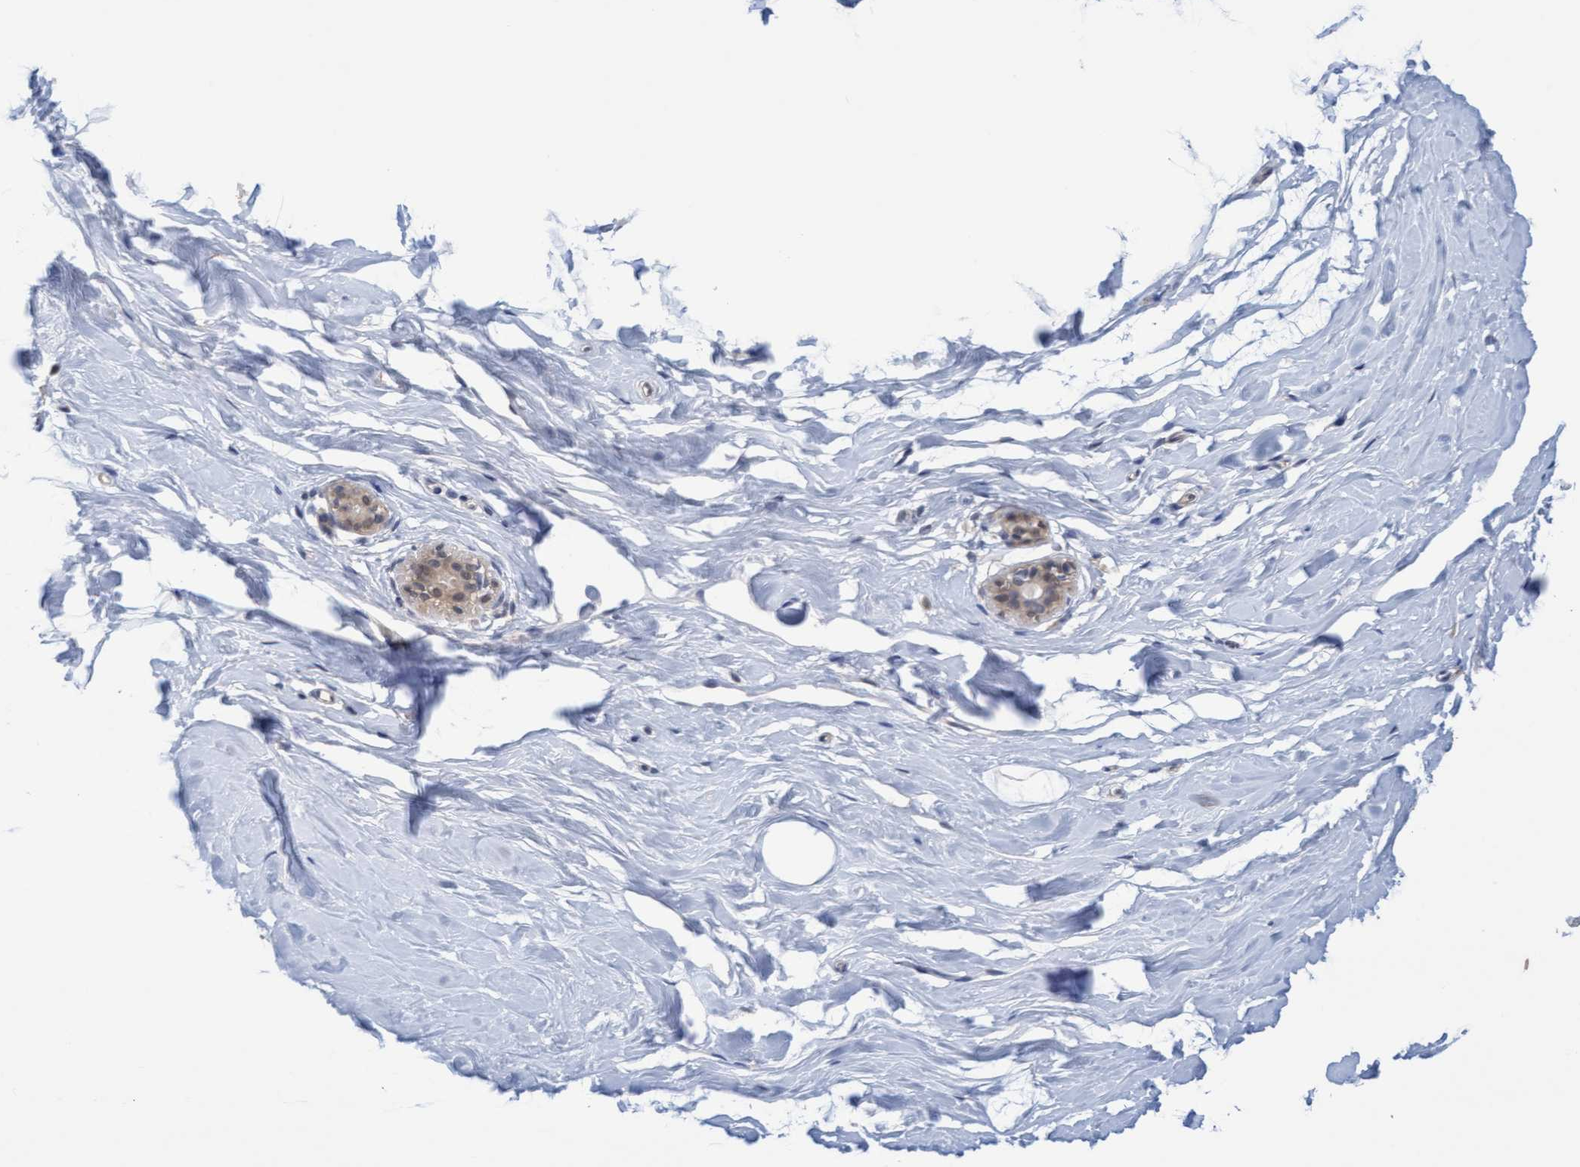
{"staining": {"intensity": "weak", "quantity": ">75%", "location": "cytoplasmic/membranous"}, "tissue": "breast", "cell_type": "Adipocytes", "image_type": "normal", "snomed": [{"axis": "morphology", "description": "Normal tissue, NOS"}, {"axis": "topography", "description": "Breast"}], "caption": "An immunohistochemistry (IHC) image of benign tissue is shown. Protein staining in brown labels weak cytoplasmic/membranous positivity in breast within adipocytes.", "gene": "AMZ2", "patient": {"sex": "female", "age": 62}}